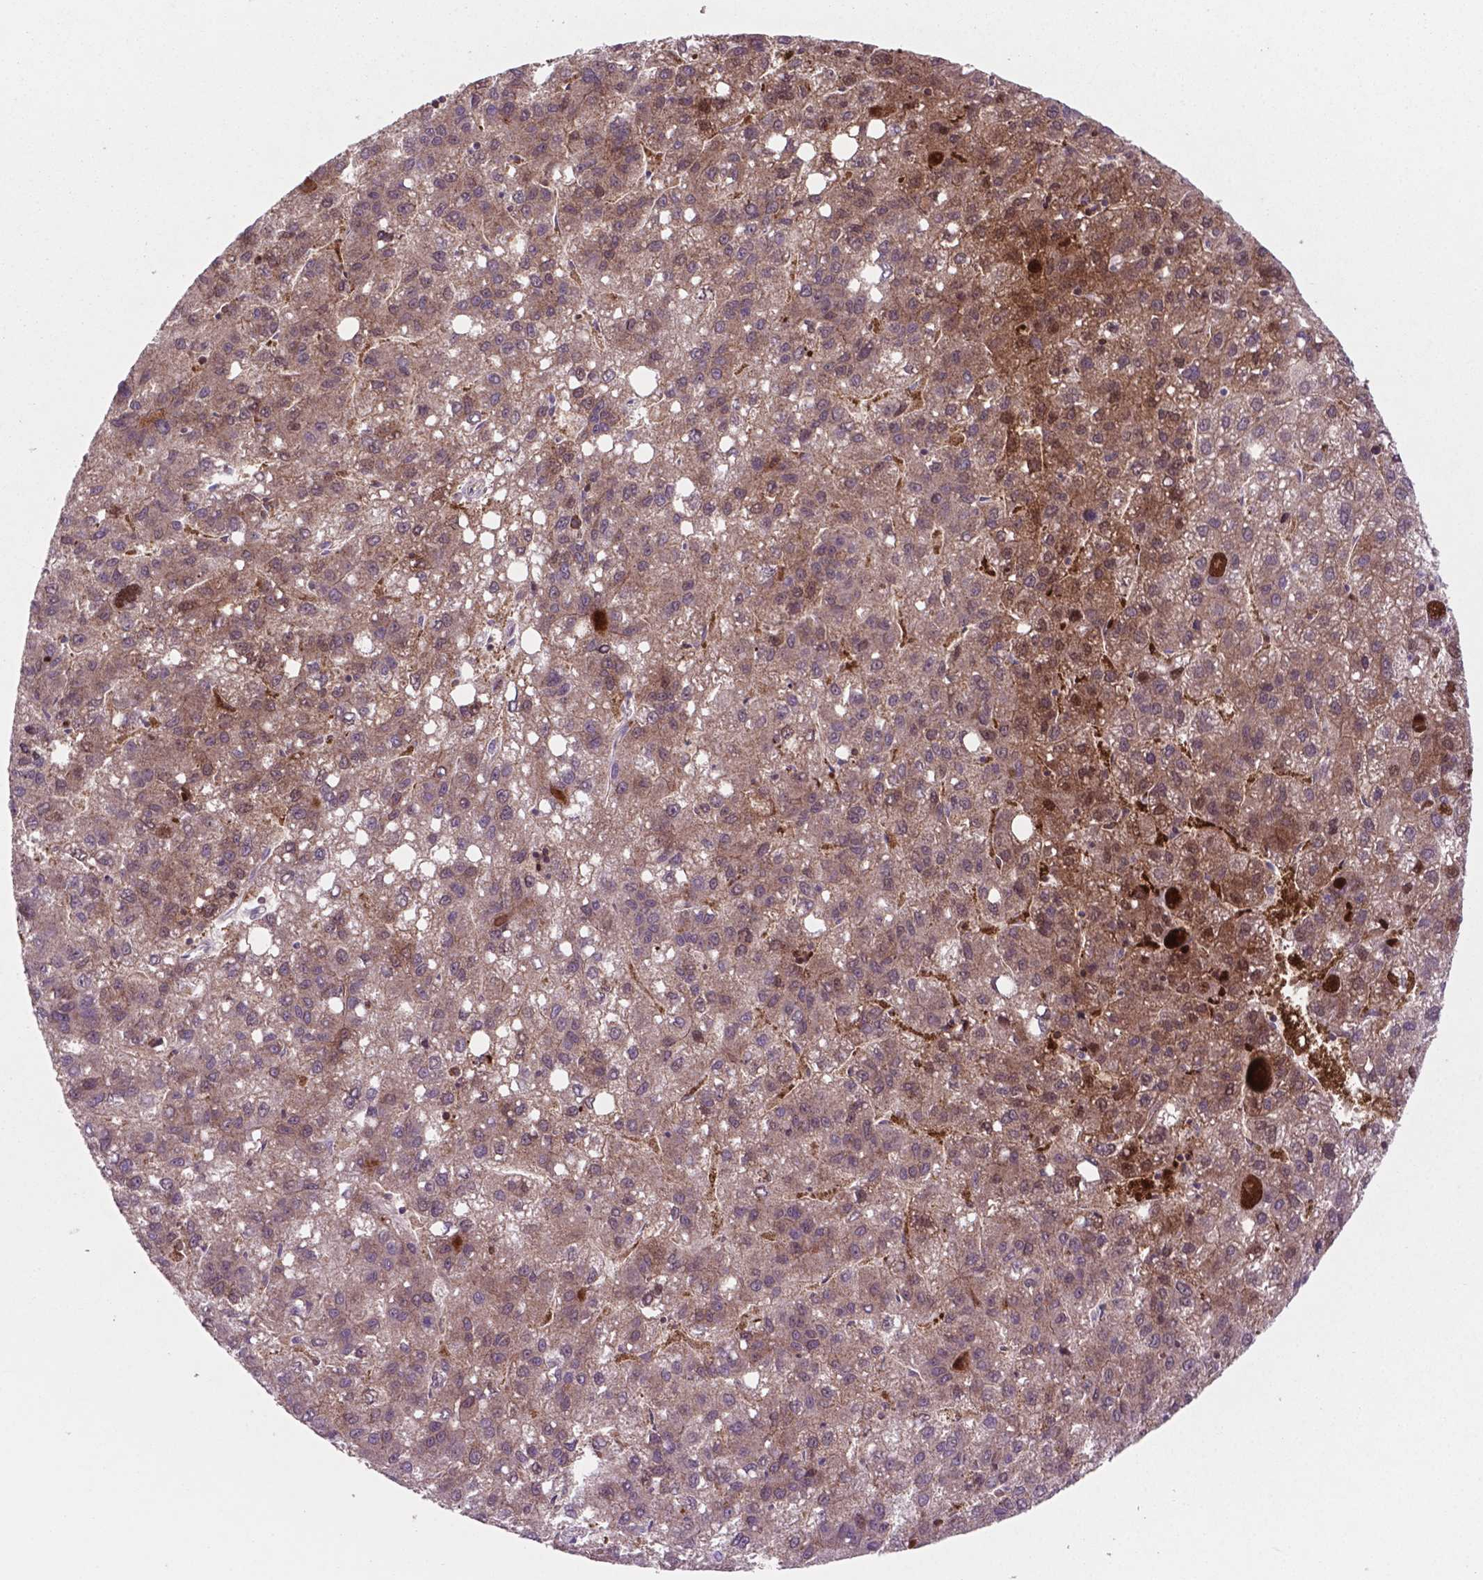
{"staining": {"intensity": "moderate", "quantity": "25%-75%", "location": "cytoplasmic/membranous"}, "tissue": "liver cancer", "cell_type": "Tumor cells", "image_type": "cancer", "snomed": [{"axis": "morphology", "description": "Carcinoma, Hepatocellular, NOS"}, {"axis": "topography", "description": "Liver"}], "caption": "IHC micrograph of liver cancer (hepatocellular carcinoma) stained for a protein (brown), which displays medium levels of moderate cytoplasmic/membranous expression in approximately 25%-75% of tumor cells.", "gene": "LDHA", "patient": {"sex": "female", "age": 82}}